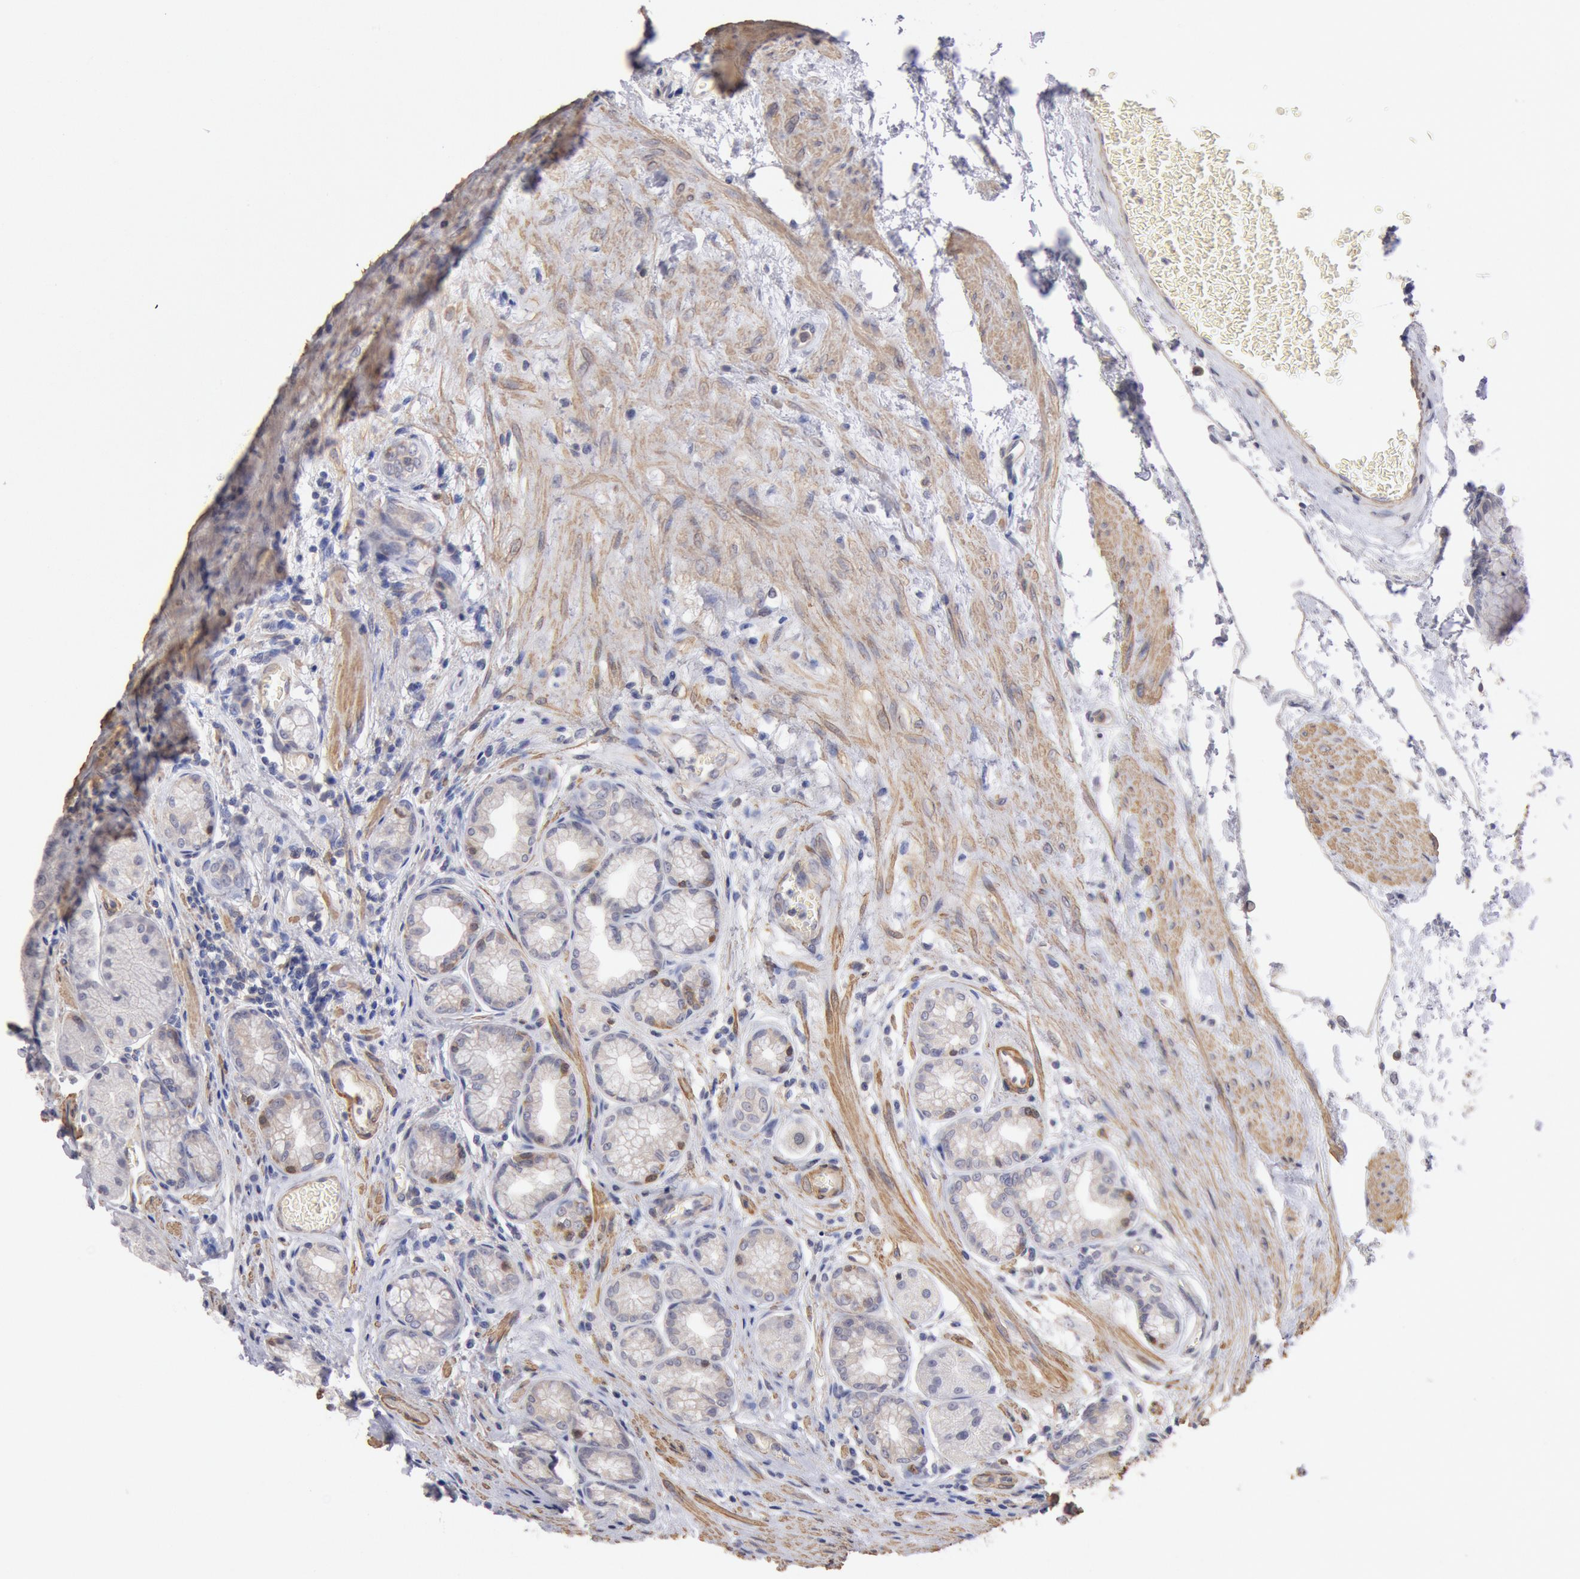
{"staining": {"intensity": "weak", "quantity": "25%-75%", "location": "cytoplasmic/membranous"}, "tissue": "stomach", "cell_type": "Glandular cells", "image_type": "normal", "snomed": [{"axis": "morphology", "description": "Normal tissue, NOS"}, {"axis": "topography", "description": "Stomach"}, {"axis": "topography", "description": "Stomach, lower"}], "caption": "IHC image of normal stomach: human stomach stained using IHC demonstrates low levels of weak protein expression localized specifically in the cytoplasmic/membranous of glandular cells, appearing as a cytoplasmic/membranous brown color.", "gene": "TMED8", "patient": {"sex": "male", "age": 76}}